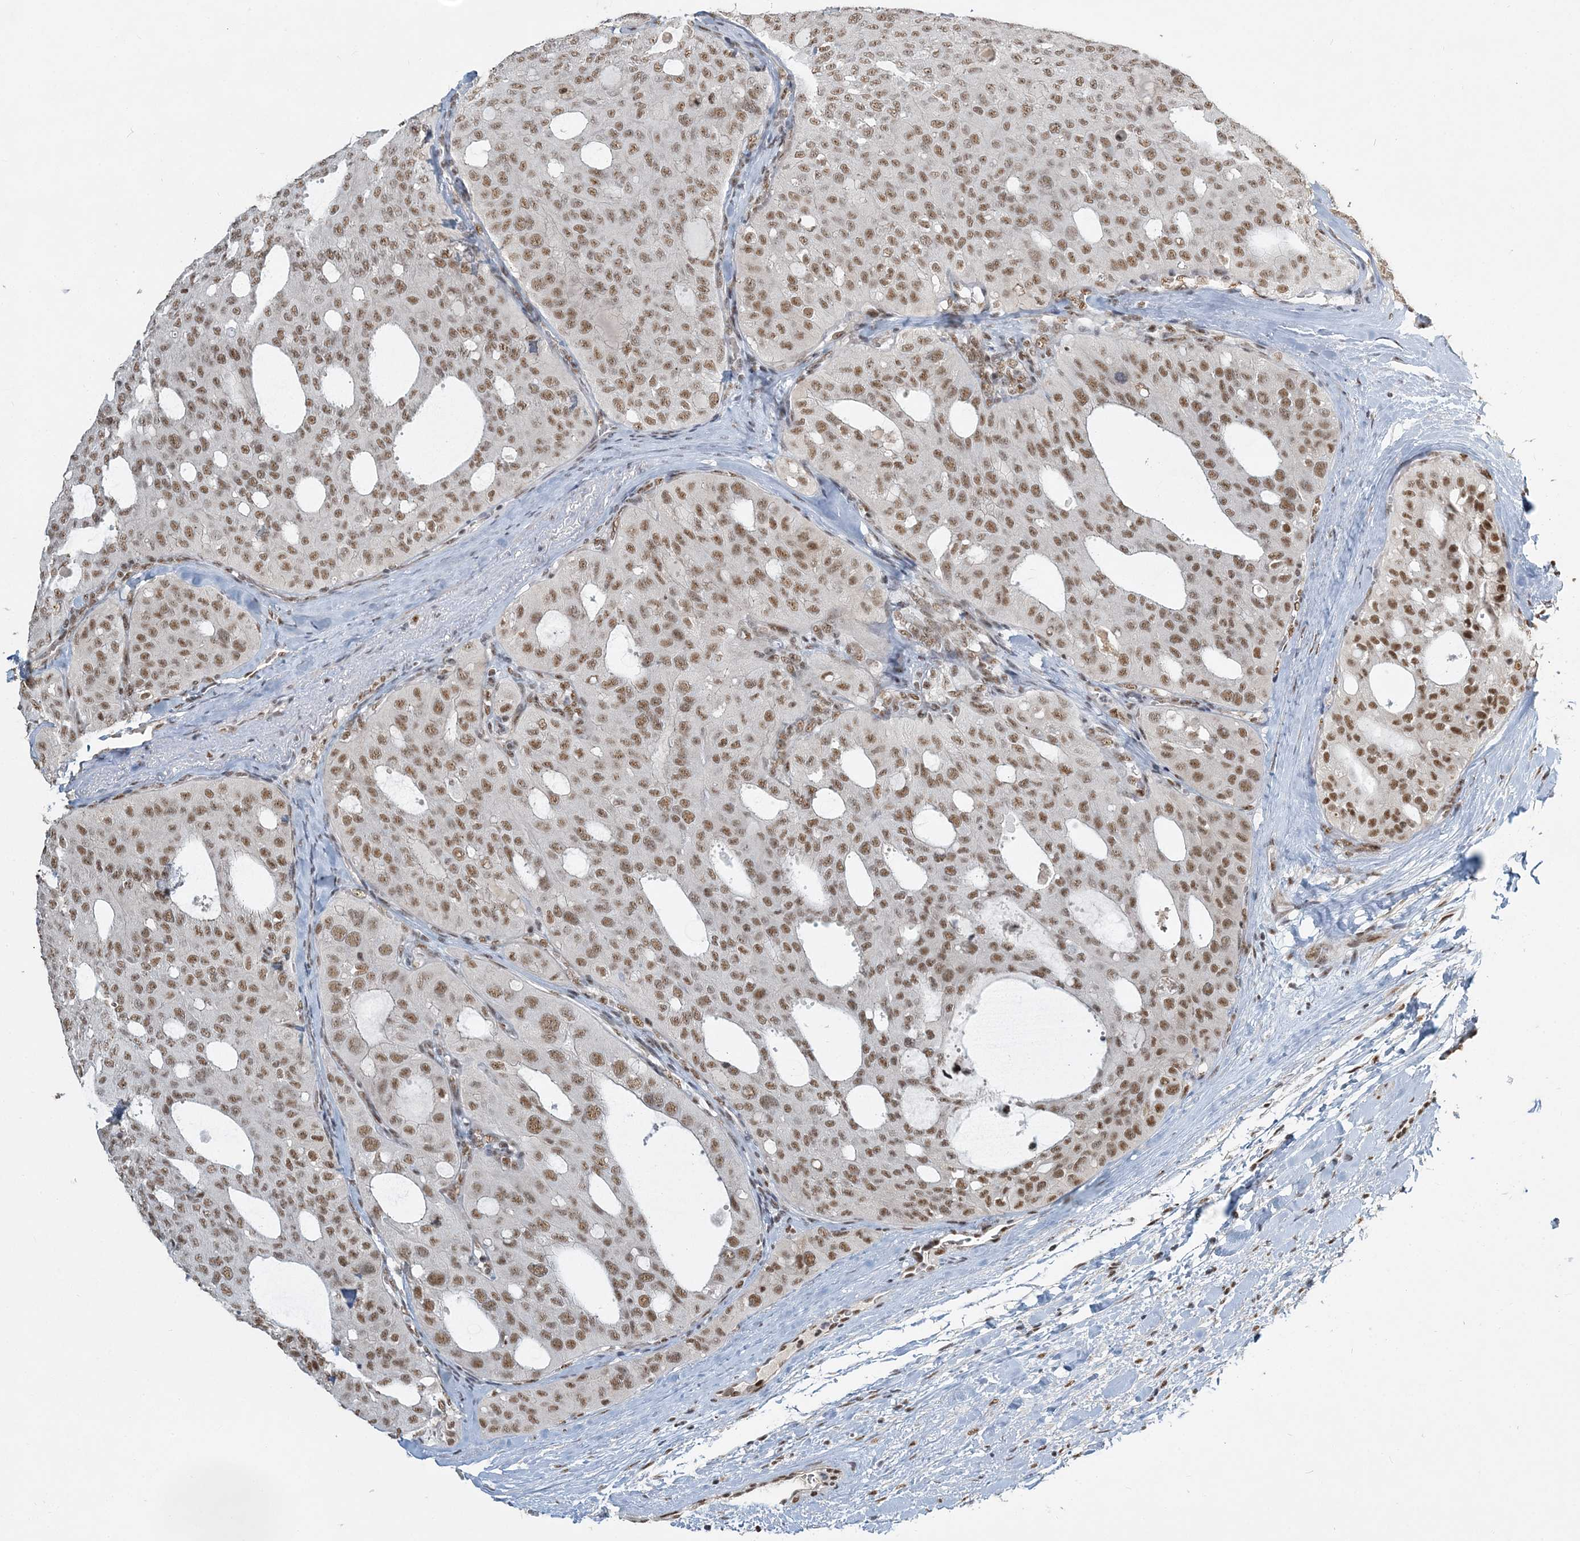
{"staining": {"intensity": "moderate", "quantity": ">75%", "location": "nuclear"}, "tissue": "thyroid cancer", "cell_type": "Tumor cells", "image_type": "cancer", "snomed": [{"axis": "morphology", "description": "Follicular adenoma carcinoma, NOS"}, {"axis": "topography", "description": "Thyroid gland"}], "caption": "IHC image of neoplastic tissue: follicular adenoma carcinoma (thyroid) stained using IHC demonstrates medium levels of moderate protein expression localized specifically in the nuclear of tumor cells, appearing as a nuclear brown color.", "gene": "PLRG1", "patient": {"sex": "male", "age": 75}}